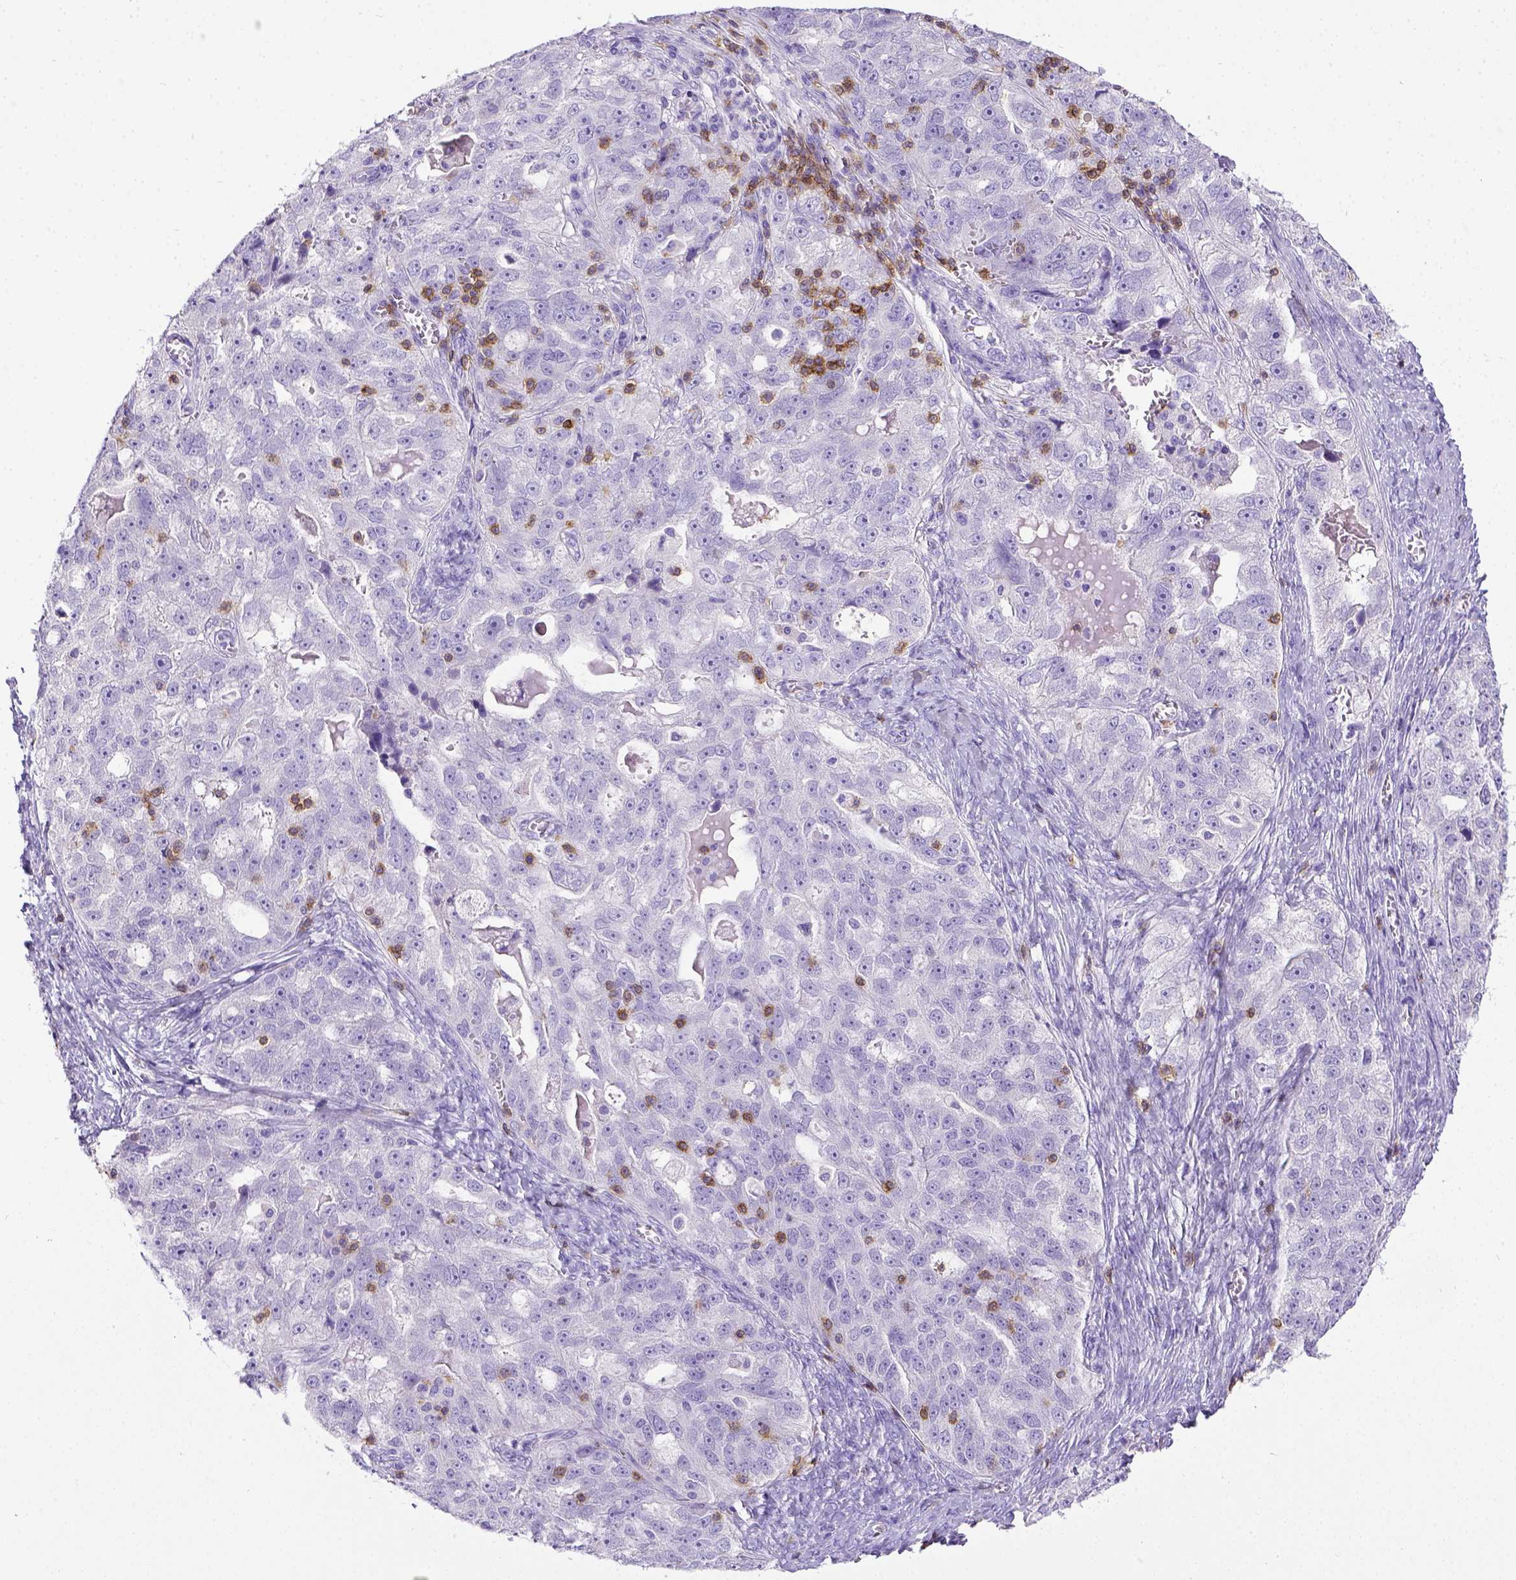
{"staining": {"intensity": "negative", "quantity": "none", "location": "none"}, "tissue": "ovarian cancer", "cell_type": "Tumor cells", "image_type": "cancer", "snomed": [{"axis": "morphology", "description": "Cystadenocarcinoma, serous, NOS"}, {"axis": "topography", "description": "Ovary"}], "caption": "Image shows no significant protein positivity in tumor cells of serous cystadenocarcinoma (ovarian).", "gene": "CD3E", "patient": {"sex": "female", "age": 51}}